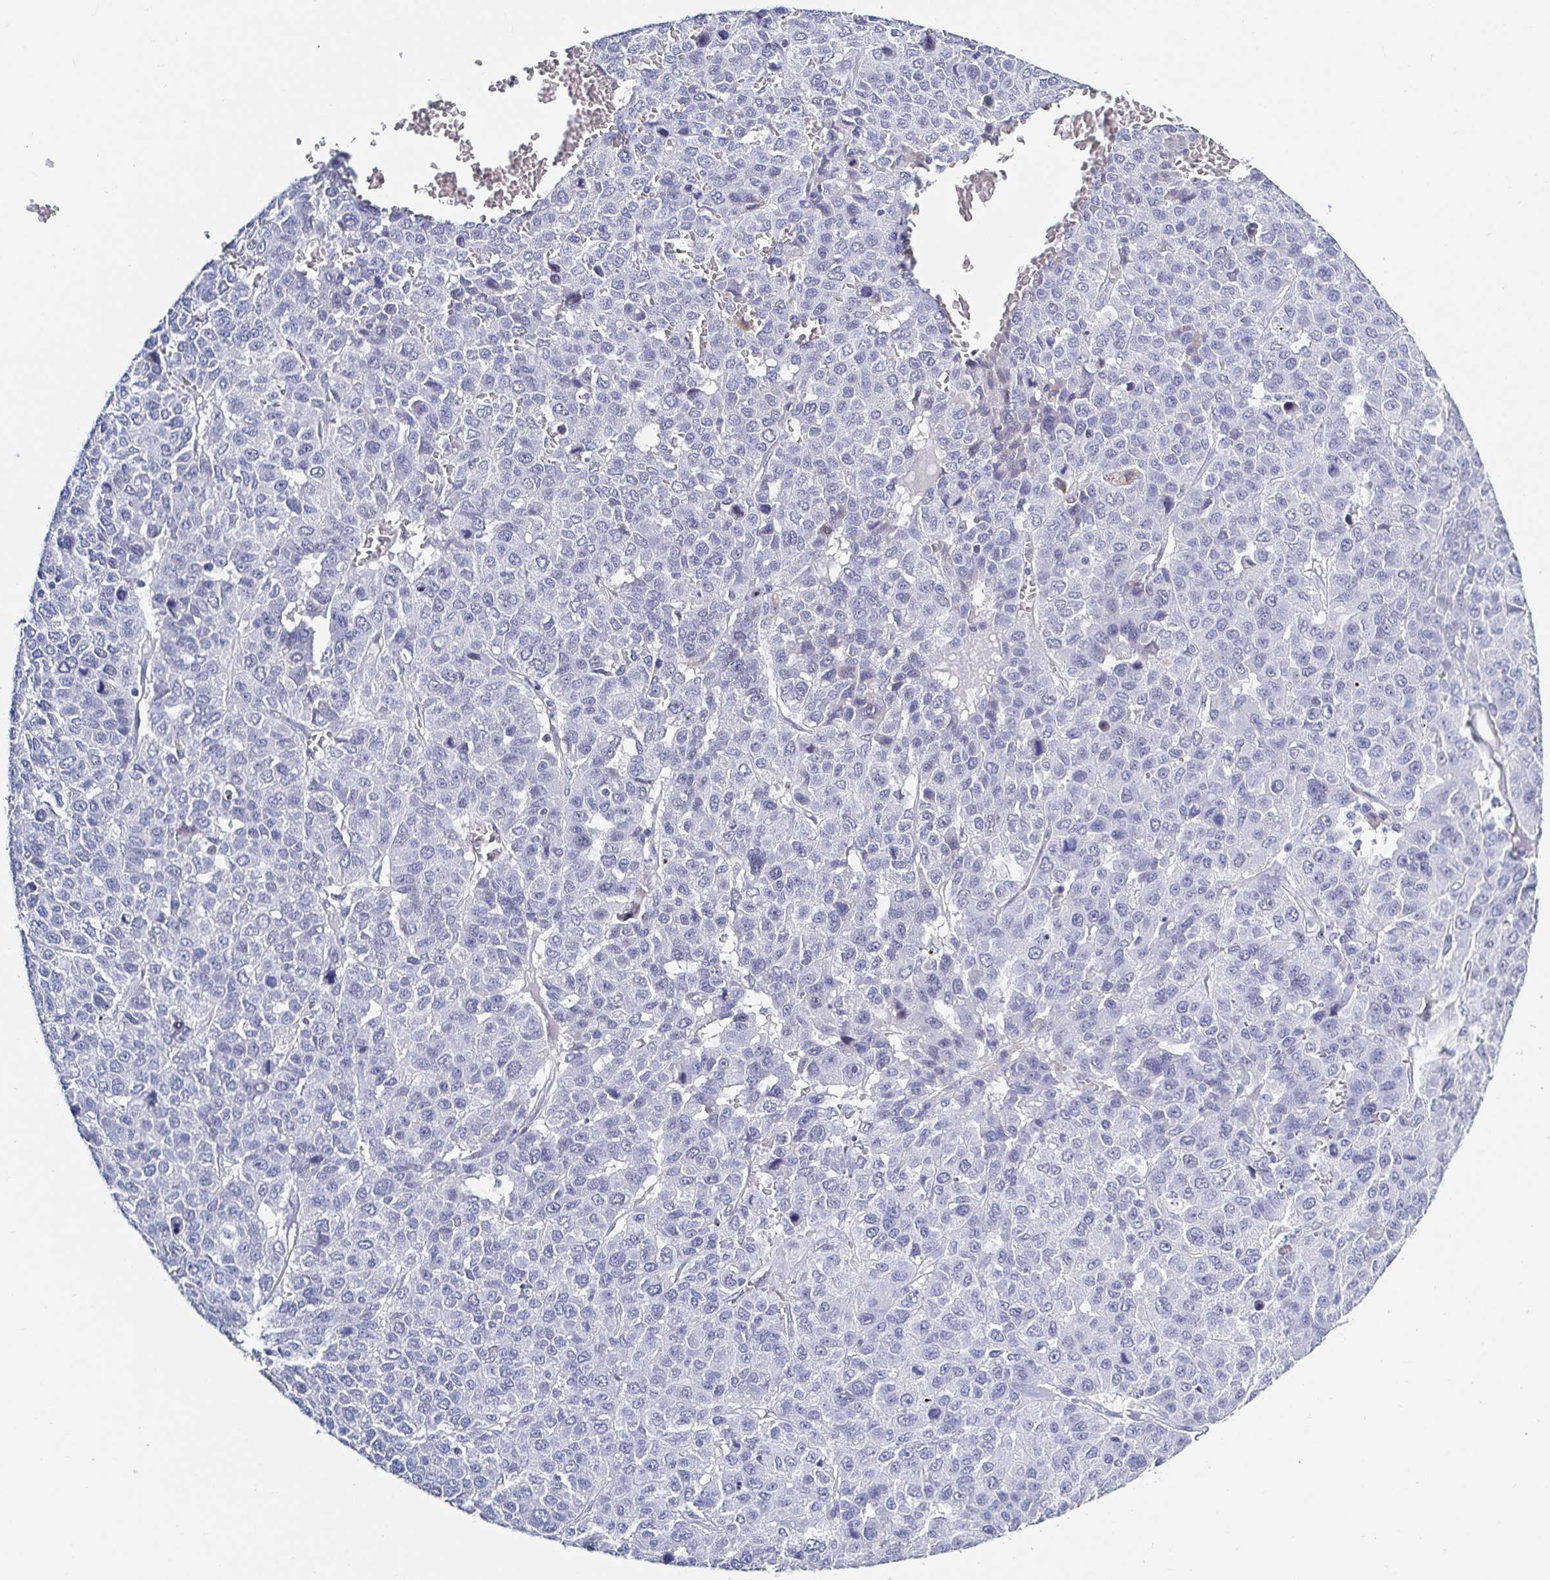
{"staining": {"intensity": "negative", "quantity": "none", "location": "none"}, "tissue": "liver cancer", "cell_type": "Tumor cells", "image_type": "cancer", "snomed": [{"axis": "morphology", "description": "Carcinoma, Hepatocellular, NOS"}, {"axis": "topography", "description": "Liver"}], "caption": "Immunohistochemistry (IHC) of human liver cancer (hepatocellular carcinoma) demonstrates no expression in tumor cells. (DAB immunohistochemistry (IHC) visualized using brightfield microscopy, high magnification).", "gene": "OR10K1", "patient": {"sex": "male", "age": 69}}